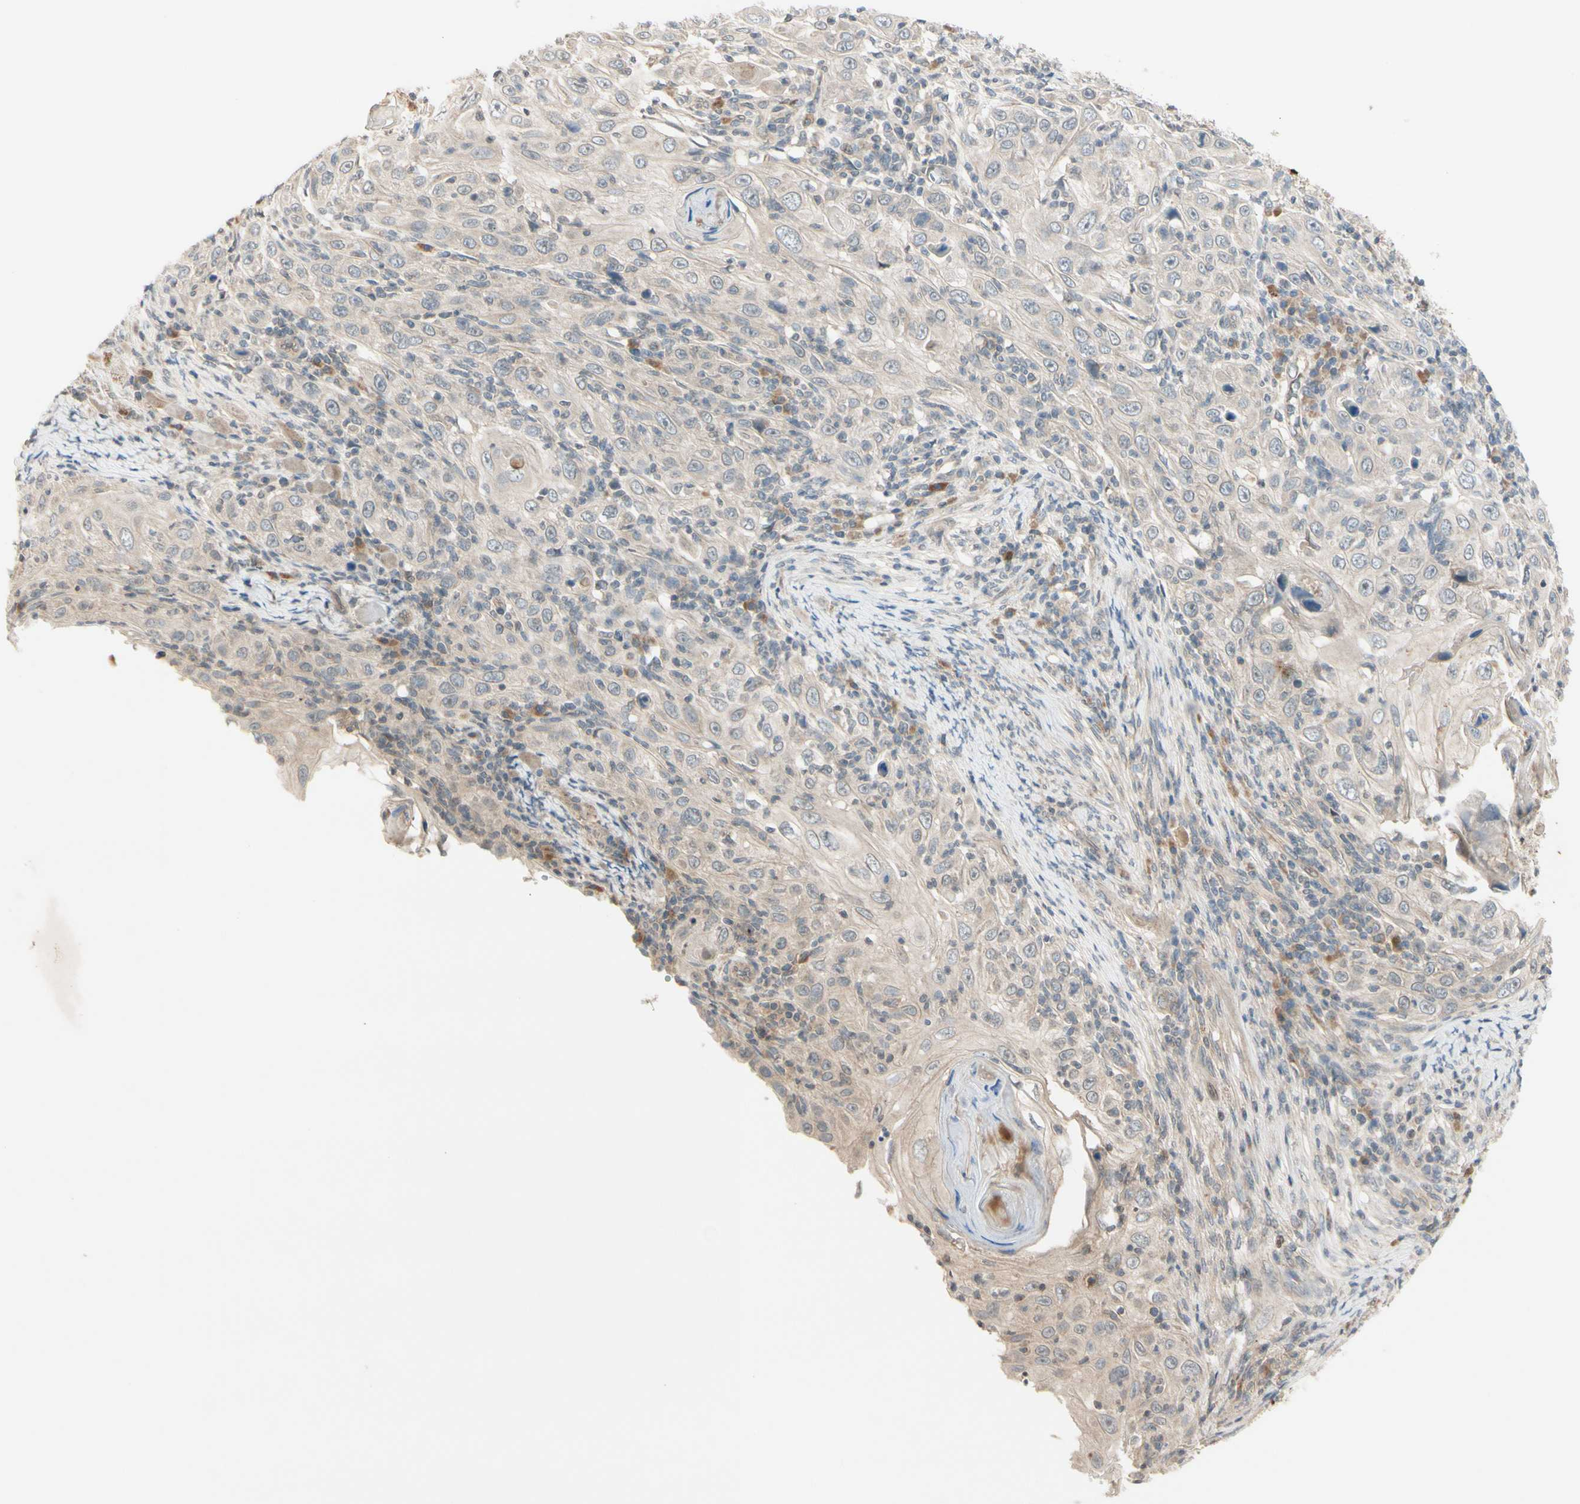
{"staining": {"intensity": "weak", "quantity": ">75%", "location": "cytoplasmic/membranous"}, "tissue": "skin cancer", "cell_type": "Tumor cells", "image_type": "cancer", "snomed": [{"axis": "morphology", "description": "Squamous cell carcinoma, NOS"}, {"axis": "topography", "description": "Skin"}], "caption": "Skin cancer stained for a protein shows weak cytoplasmic/membranous positivity in tumor cells.", "gene": "FGF10", "patient": {"sex": "female", "age": 88}}